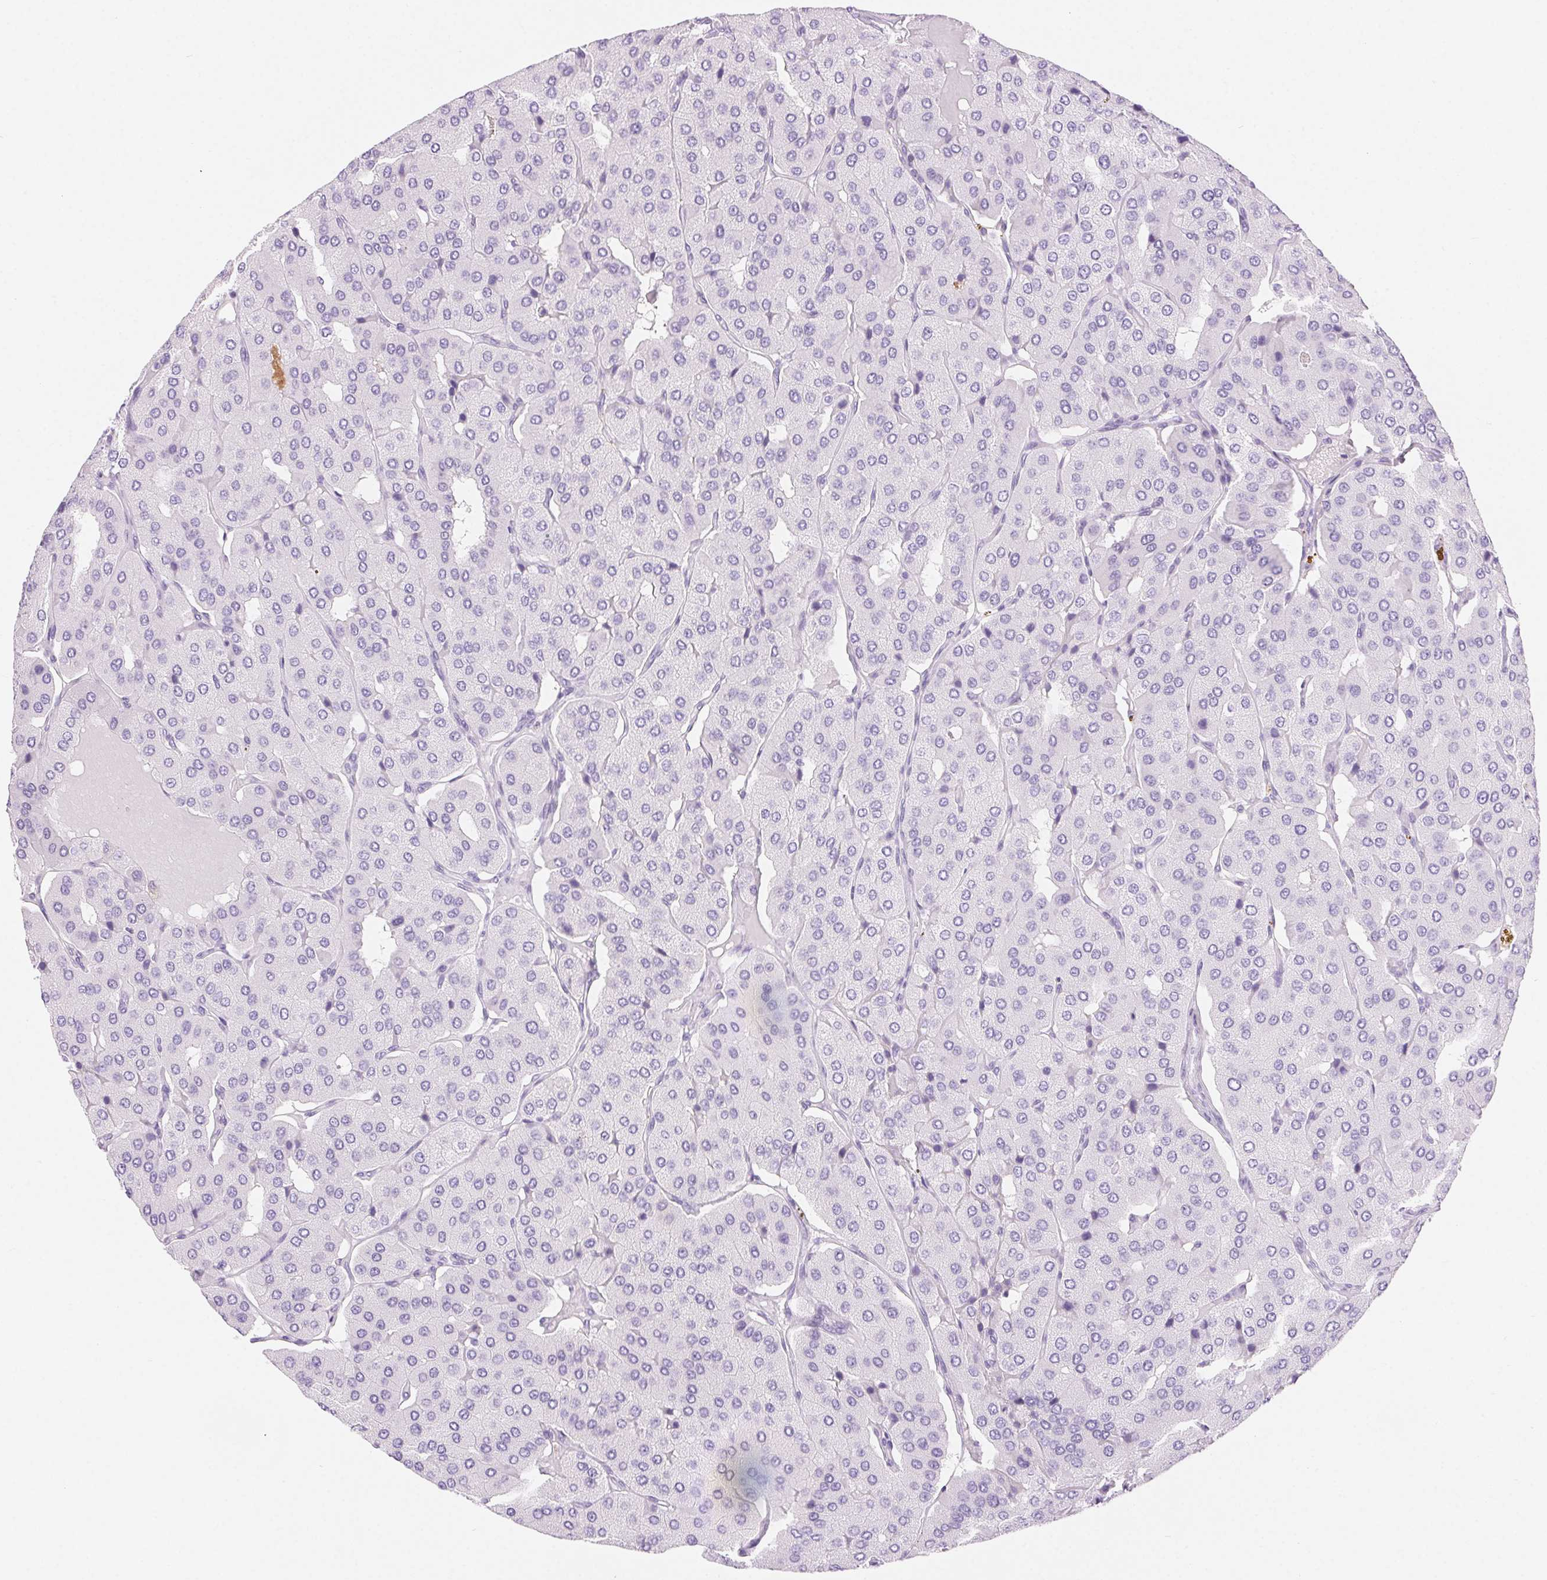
{"staining": {"intensity": "negative", "quantity": "none", "location": "none"}, "tissue": "parathyroid gland", "cell_type": "Glandular cells", "image_type": "normal", "snomed": [{"axis": "morphology", "description": "Normal tissue, NOS"}, {"axis": "morphology", "description": "Adenoma, NOS"}, {"axis": "topography", "description": "Parathyroid gland"}], "caption": "Immunohistochemistry (IHC) histopathology image of benign parathyroid gland: human parathyroid gland stained with DAB shows no significant protein staining in glandular cells. (Stains: DAB immunohistochemistry with hematoxylin counter stain, Microscopy: brightfield microscopy at high magnification).", "gene": "CLDN16", "patient": {"sex": "female", "age": 86}}